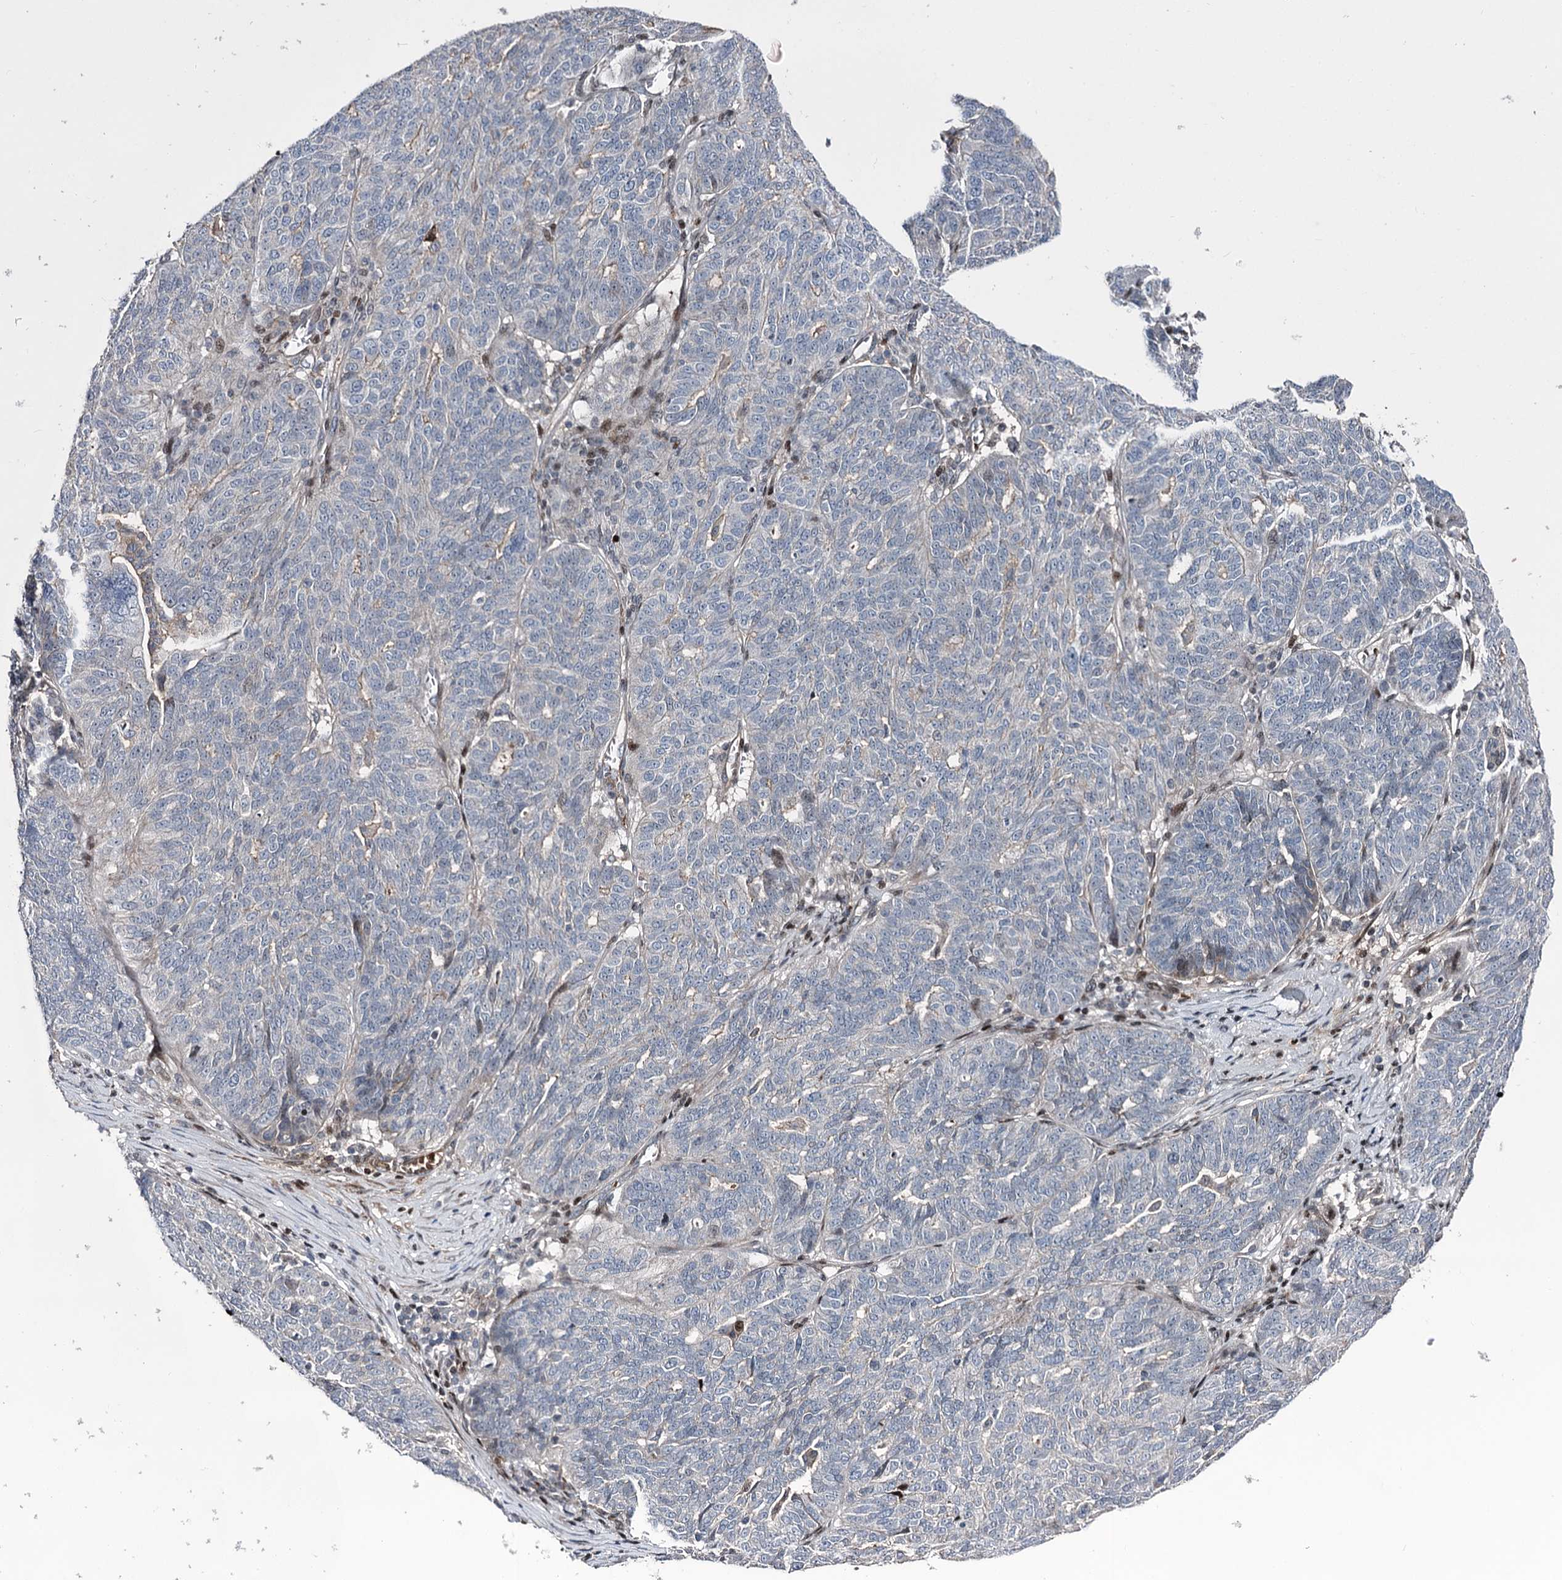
{"staining": {"intensity": "negative", "quantity": "none", "location": "none"}, "tissue": "ovarian cancer", "cell_type": "Tumor cells", "image_type": "cancer", "snomed": [{"axis": "morphology", "description": "Cystadenocarcinoma, serous, NOS"}, {"axis": "topography", "description": "Ovary"}], "caption": "A photomicrograph of human serous cystadenocarcinoma (ovarian) is negative for staining in tumor cells.", "gene": "ITFG2", "patient": {"sex": "female", "age": 59}}